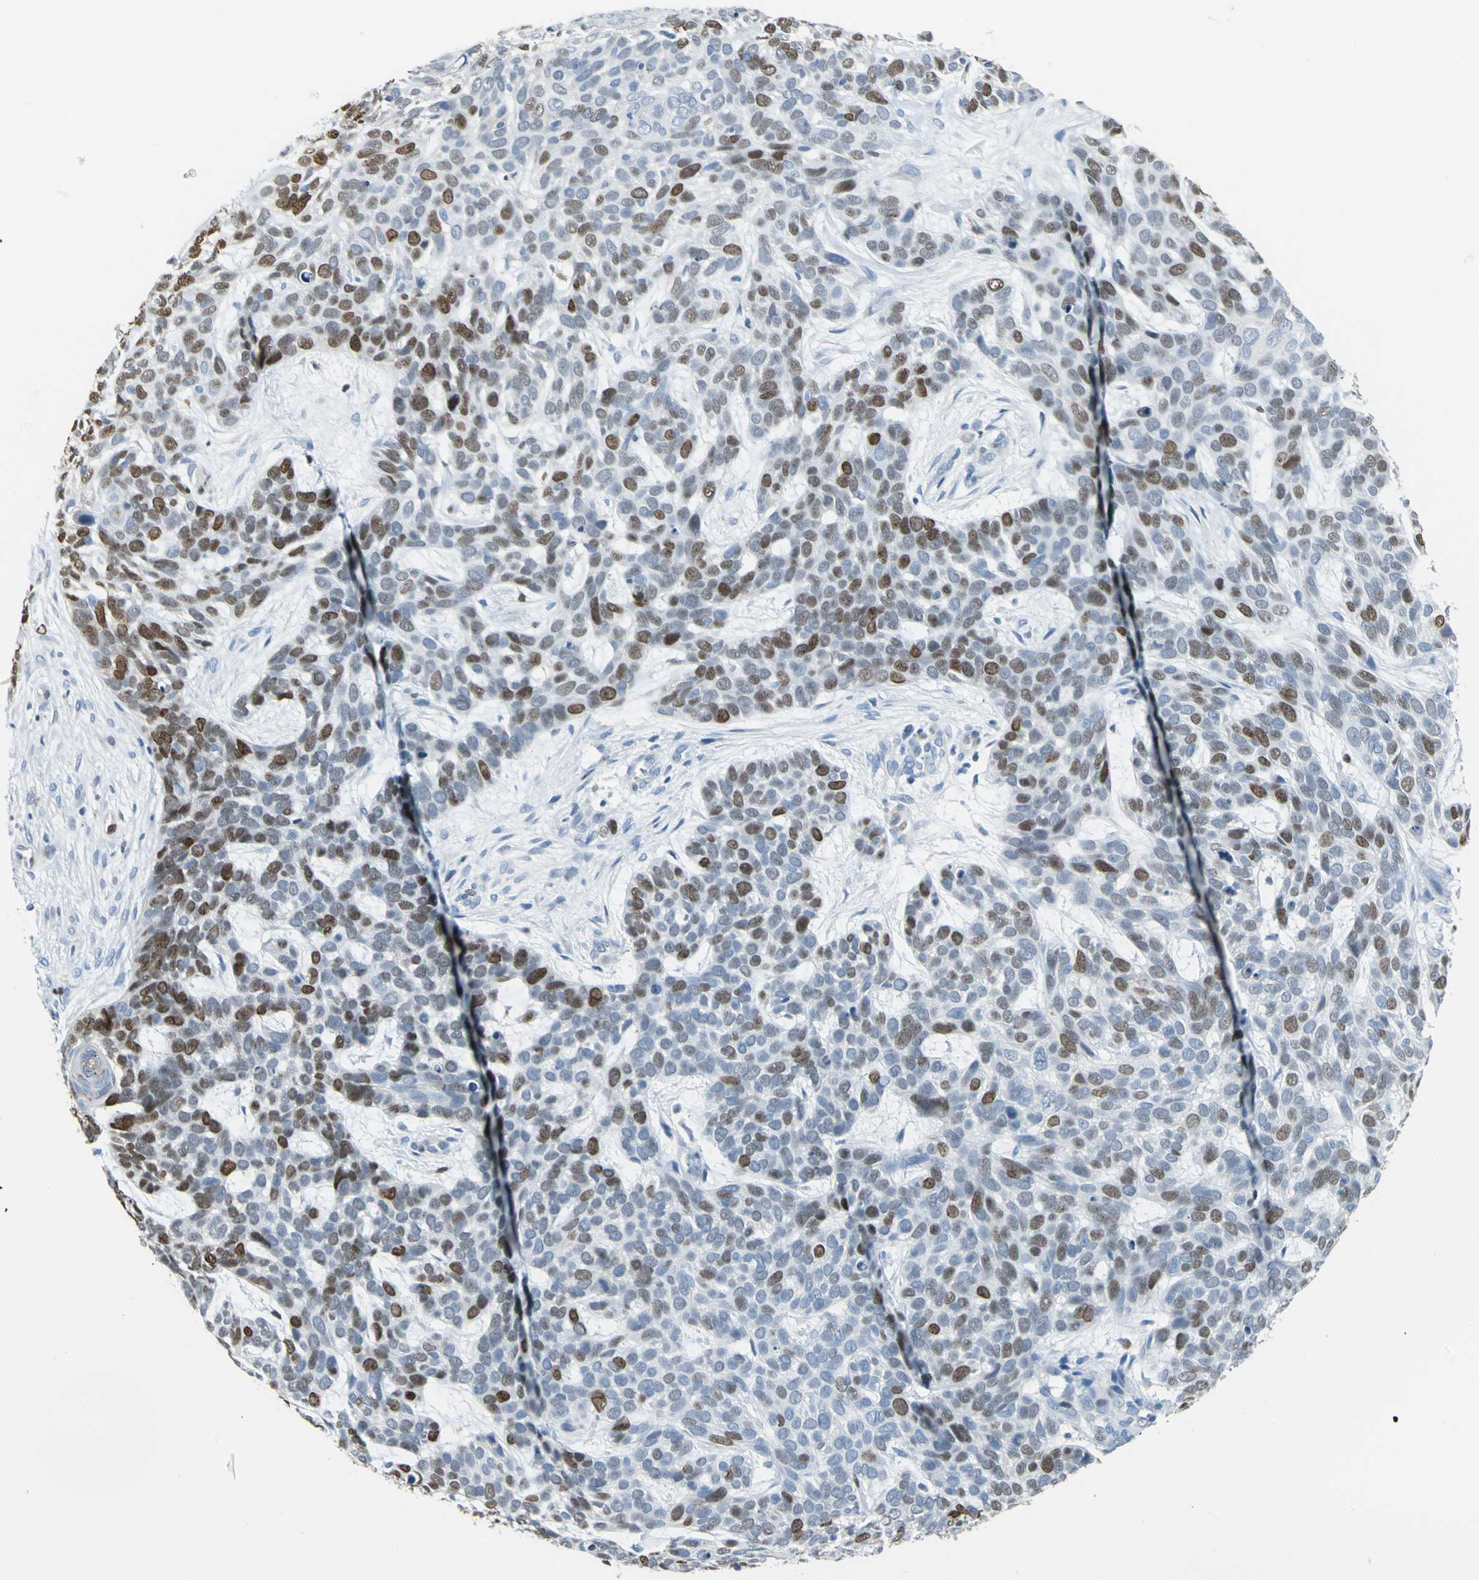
{"staining": {"intensity": "moderate", "quantity": "25%-75%", "location": "nuclear"}, "tissue": "skin cancer", "cell_type": "Tumor cells", "image_type": "cancer", "snomed": [{"axis": "morphology", "description": "Basal cell carcinoma"}, {"axis": "topography", "description": "Skin"}], "caption": "Brown immunohistochemical staining in human skin cancer (basal cell carcinoma) reveals moderate nuclear positivity in about 25%-75% of tumor cells.", "gene": "MCM3", "patient": {"sex": "male", "age": 87}}